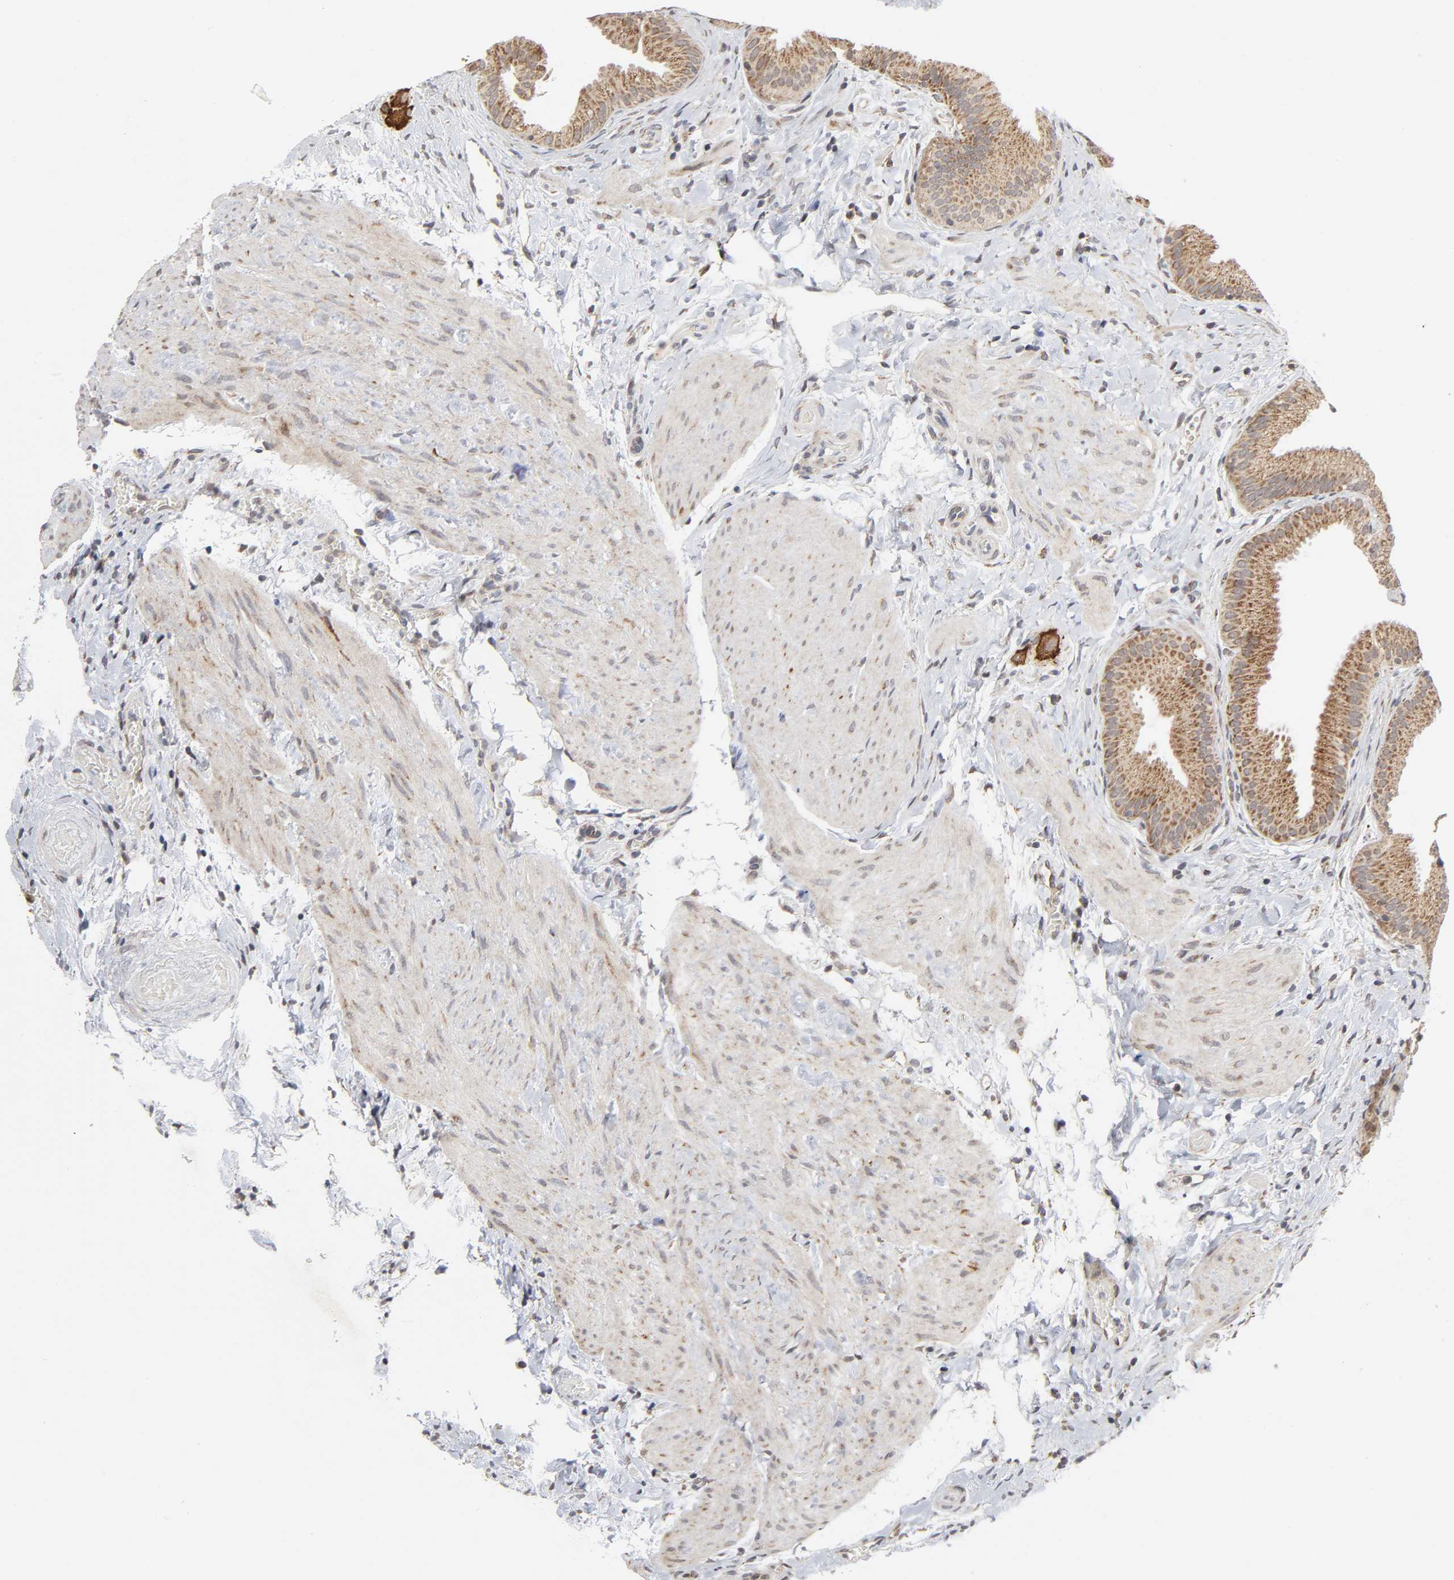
{"staining": {"intensity": "moderate", "quantity": ">75%", "location": "cytoplasmic/membranous"}, "tissue": "gallbladder", "cell_type": "Glandular cells", "image_type": "normal", "snomed": [{"axis": "morphology", "description": "Normal tissue, NOS"}, {"axis": "topography", "description": "Gallbladder"}], "caption": "Gallbladder stained with IHC demonstrates moderate cytoplasmic/membranous expression in approximately >75% of glandular cells. The protein is shown in brown color, while the nuclei are stained blue.", "gene": "SLC30A9", "patient": {"sex": "female", "age": 63}}